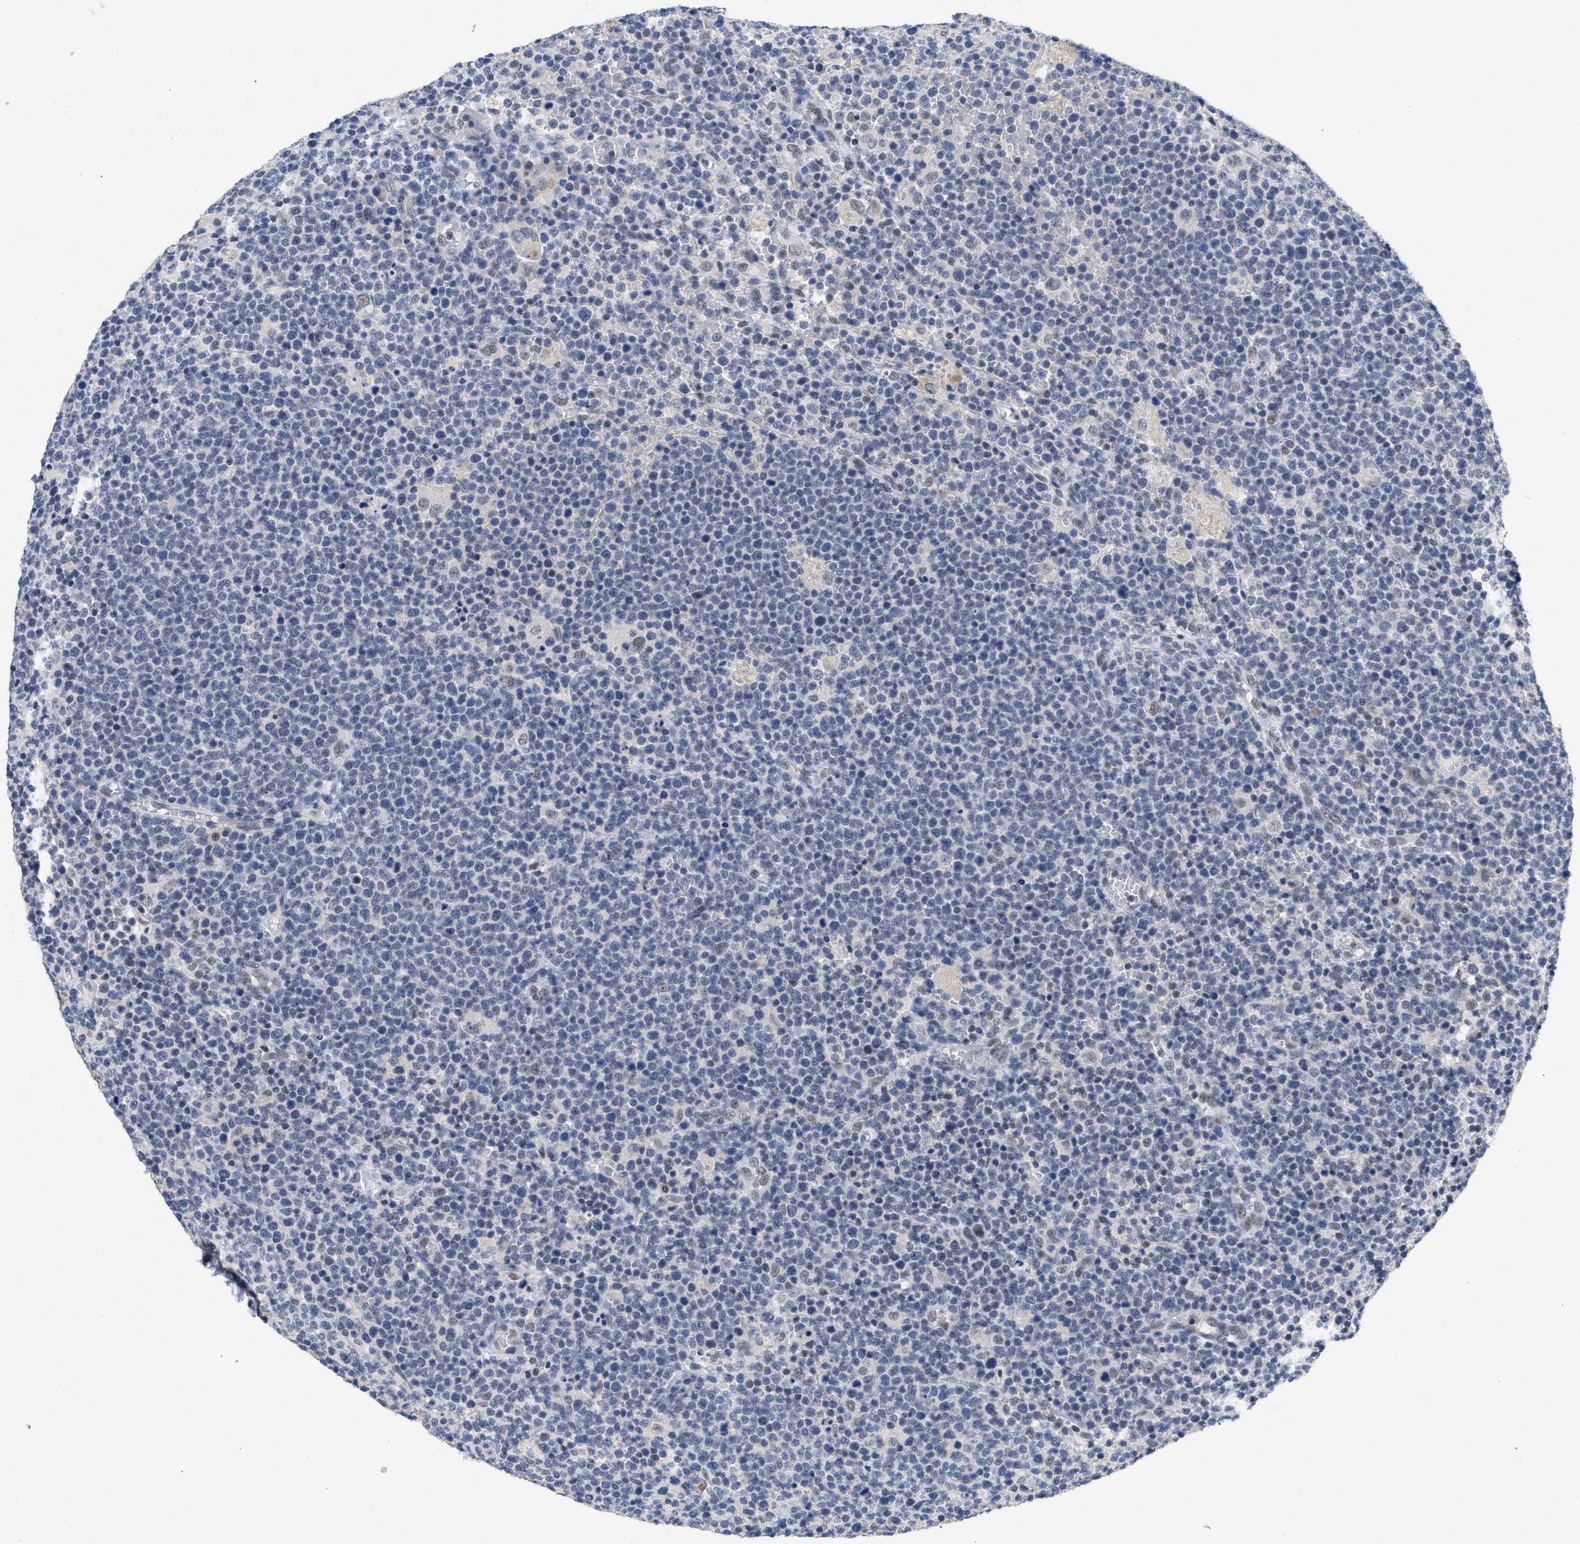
{"staining": {"intensity": "weak", "quantity": "<25%", "location": "nuclear"}, "tissue": "lymphoma", "cell_type": "Tumor cells", "image_type": "cancer", "snomed": [{"axis": "morphology", "description": "Malignant lymphoma, non-Hodgkin's type, High grade"}, {"axis": "topography", "description": "Lymph node"}], "caption": "Immunohistochemical staining of human lymphoma reveals no significant expression in tumor cells. (DAB (3,3'-diaminobenzidine) IHC visualized using brightfield microscopy, high magnification).", "gene": "GGNBP2", "patient": {"sex": "male", "age": 61}}